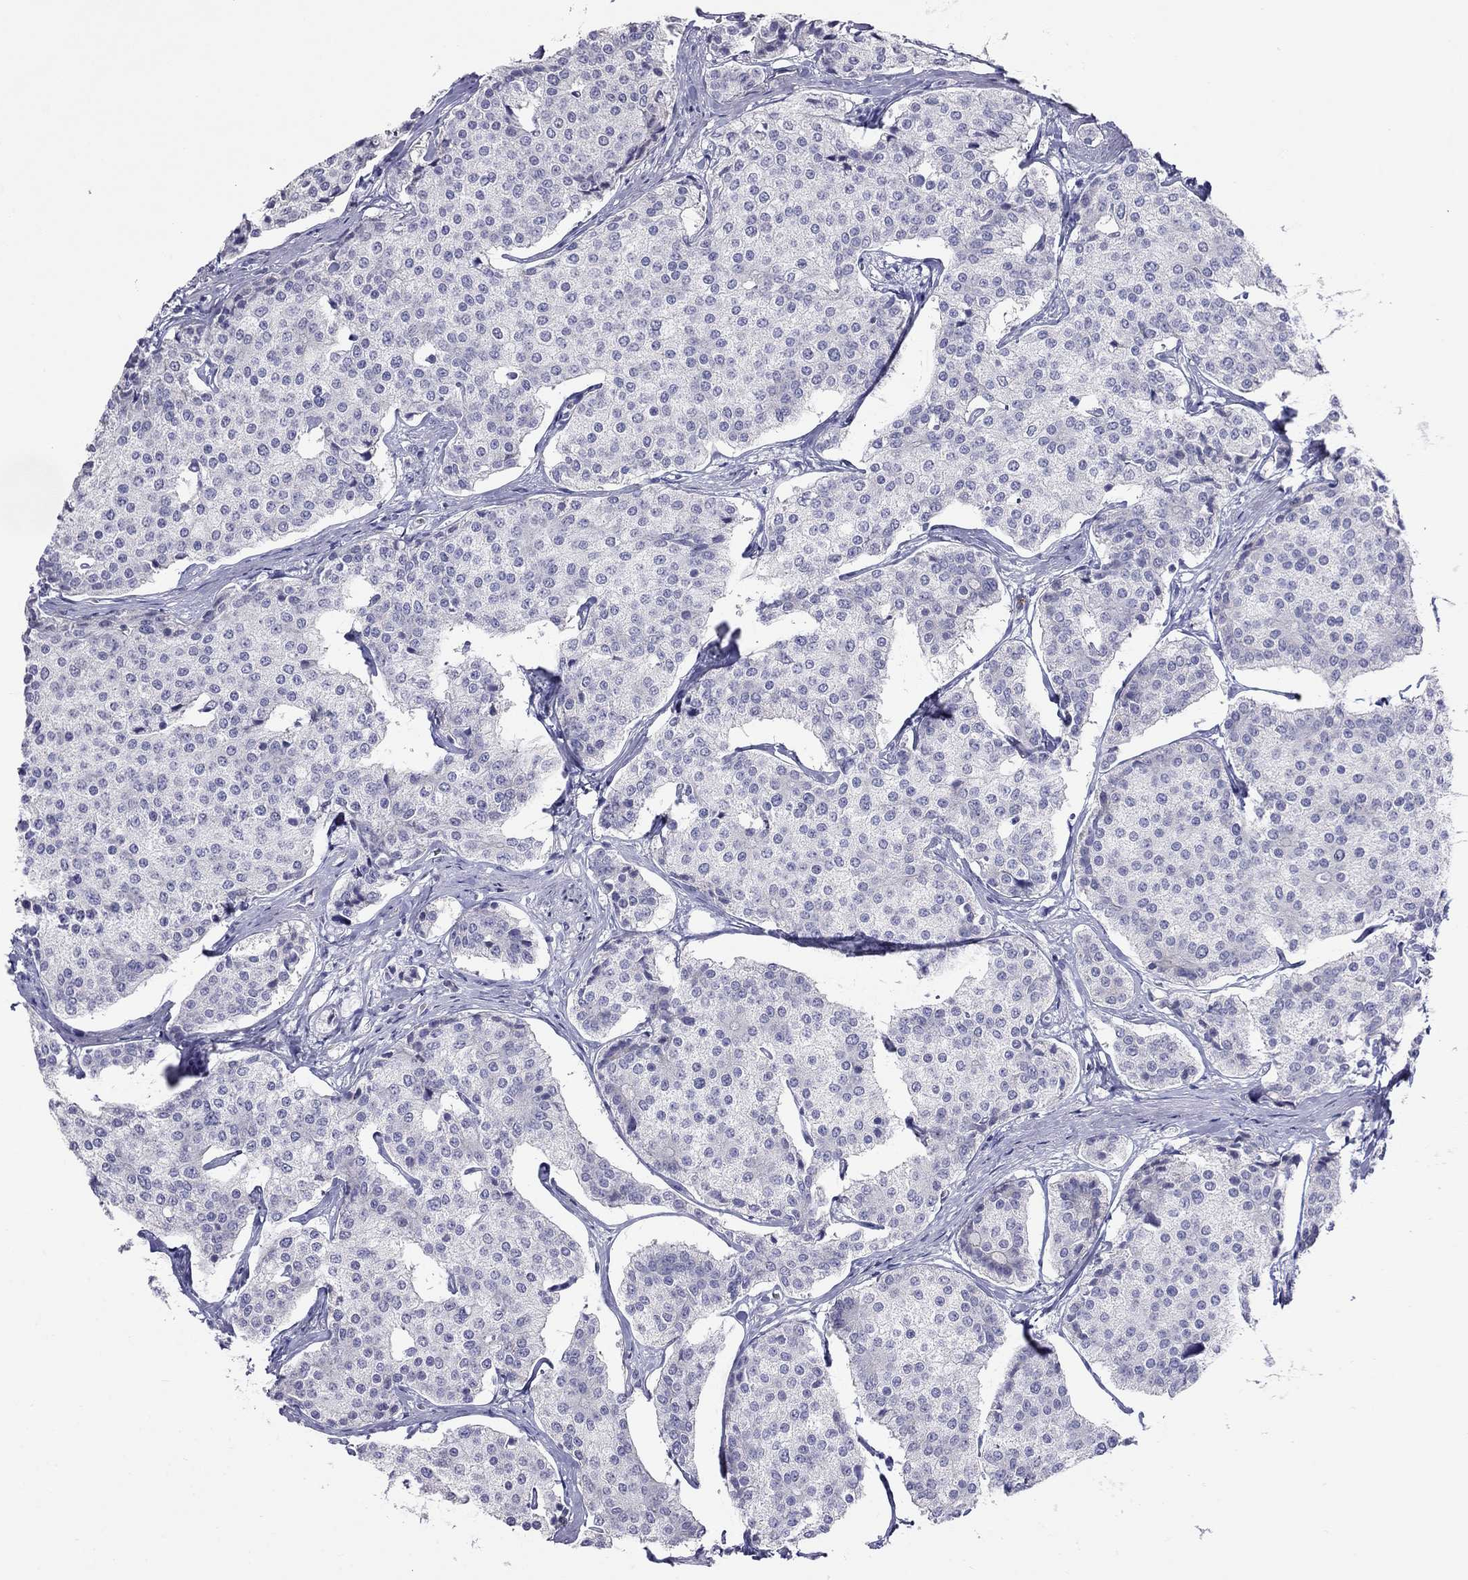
{"staining": {"intensity": "negative", "quantity": "none", "location": "none"}, "tissue": "carcinoid", "cell_type": "Tumor cells", "image_type": "cancer", "snomed": [{"axis": "morphology", "description": "Carcinoid, malignant, NOS"}, {"axis": "topography", "description": "Small intestine"}], "caption": "IHC of human carcinoid reveals no staining in tumor cells. (Brightfield microscopy of DAB IHC at high magnification).", "gene": "SPINT4", "patient": {"sex": "female", "age": 65}}